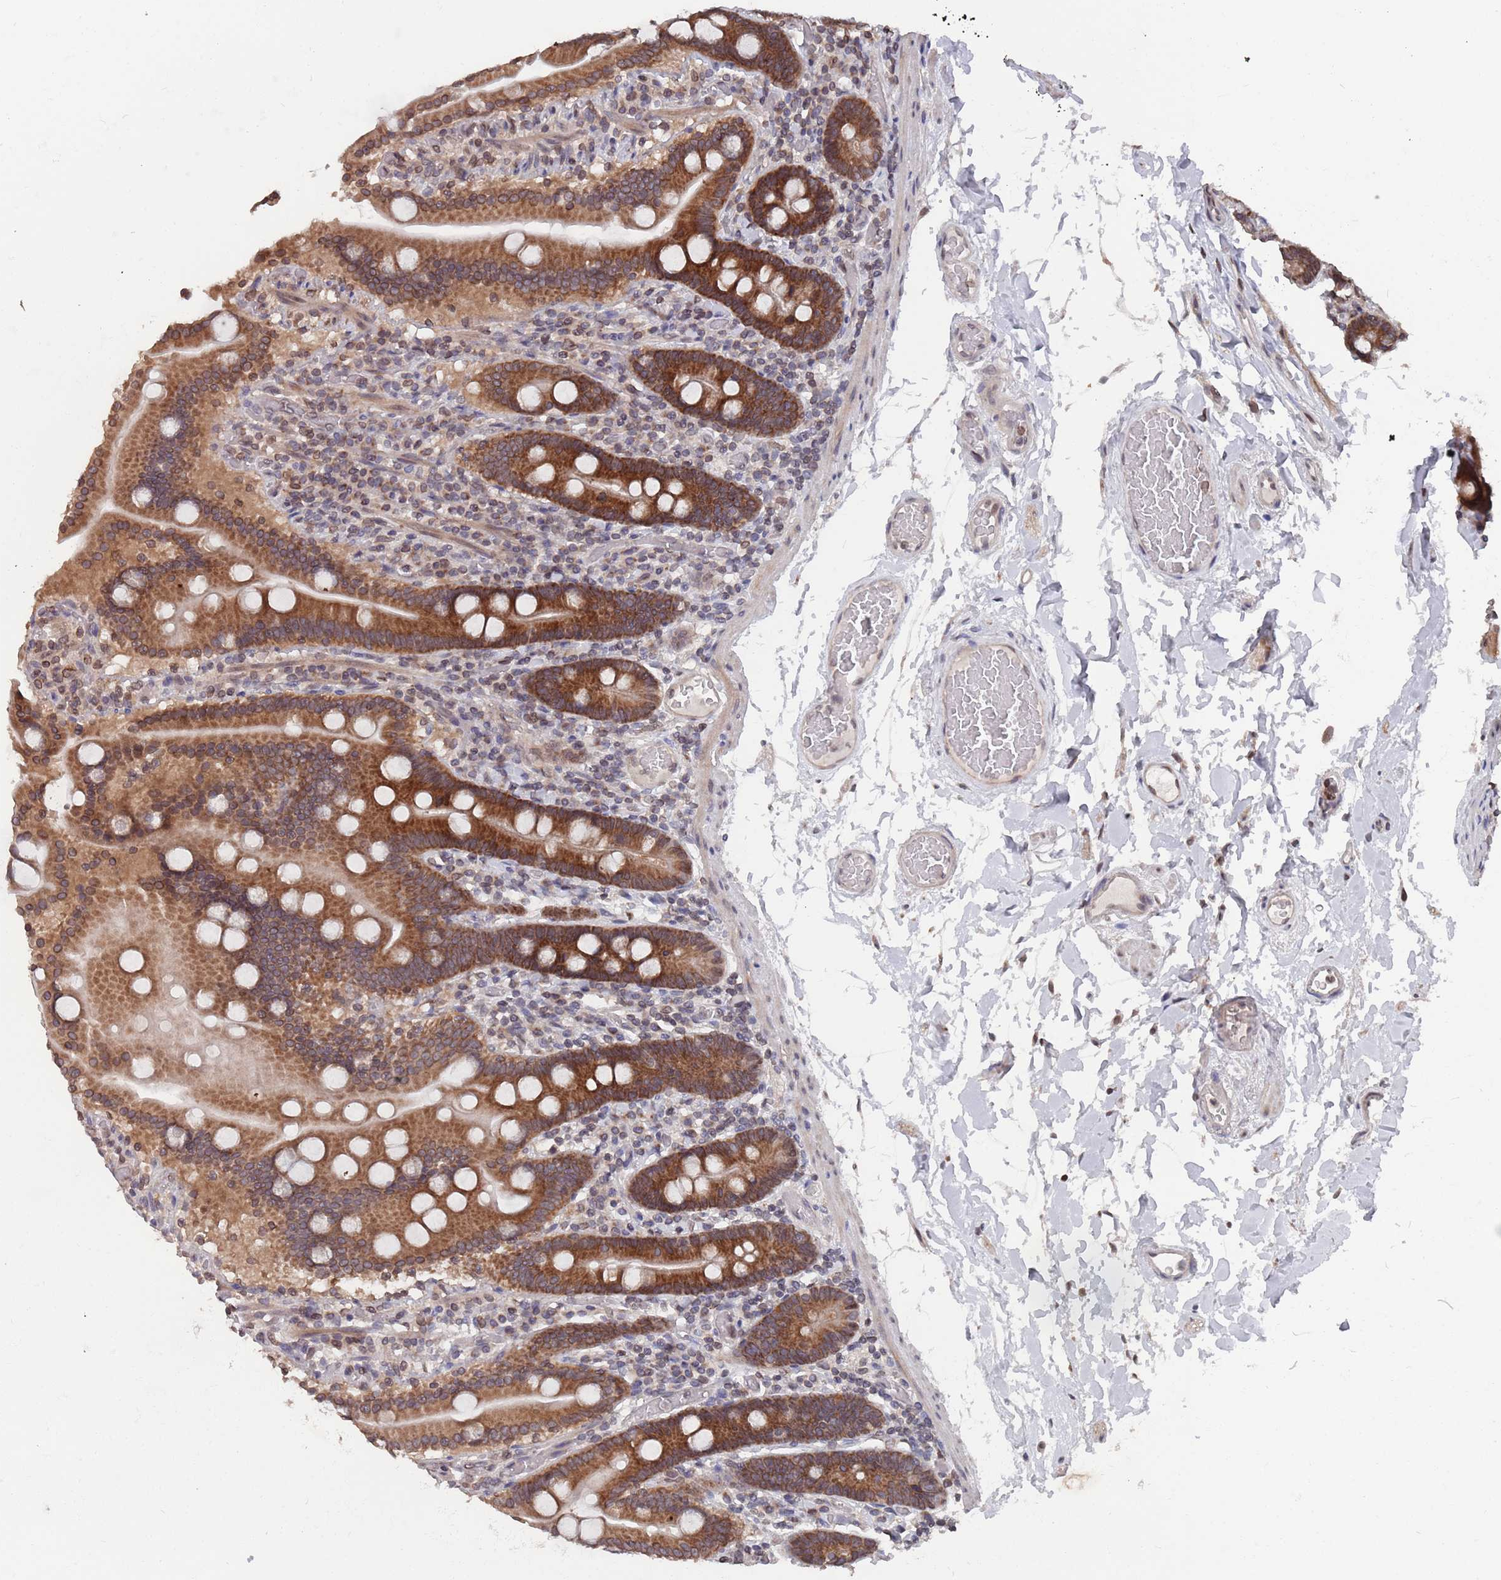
{"staining": {"intensity": "strong", "quantity": "25%-75%", "location": "cytoplasmic/membranous,nuclear"}, "tissue": "duodenum", "cell_type": "Glandular cells", "image_type": "normal", "snomed": [{"axis": "morphology", "description": "Normal tissue, NOS"}, {"axis": "topography", "description": "Duodenum"}], "caption": "Immunohistochemistry (IHC) staining of unremarkable duodenum, which shows high levels of strong cytoplasmic/membranous,nuclear positivity in about 25%-75% of glandular cells indicating strong cytoplasmic/membranous,nuclear protein expression. The staining was performed using DAB (3,3'-diaminobenzidine) (brown) for protein detection and nuclei were counterstained in hematoxylin (blue).", "gene": "SDHAF3", "patient": {"sex": "male", "age": 55}}